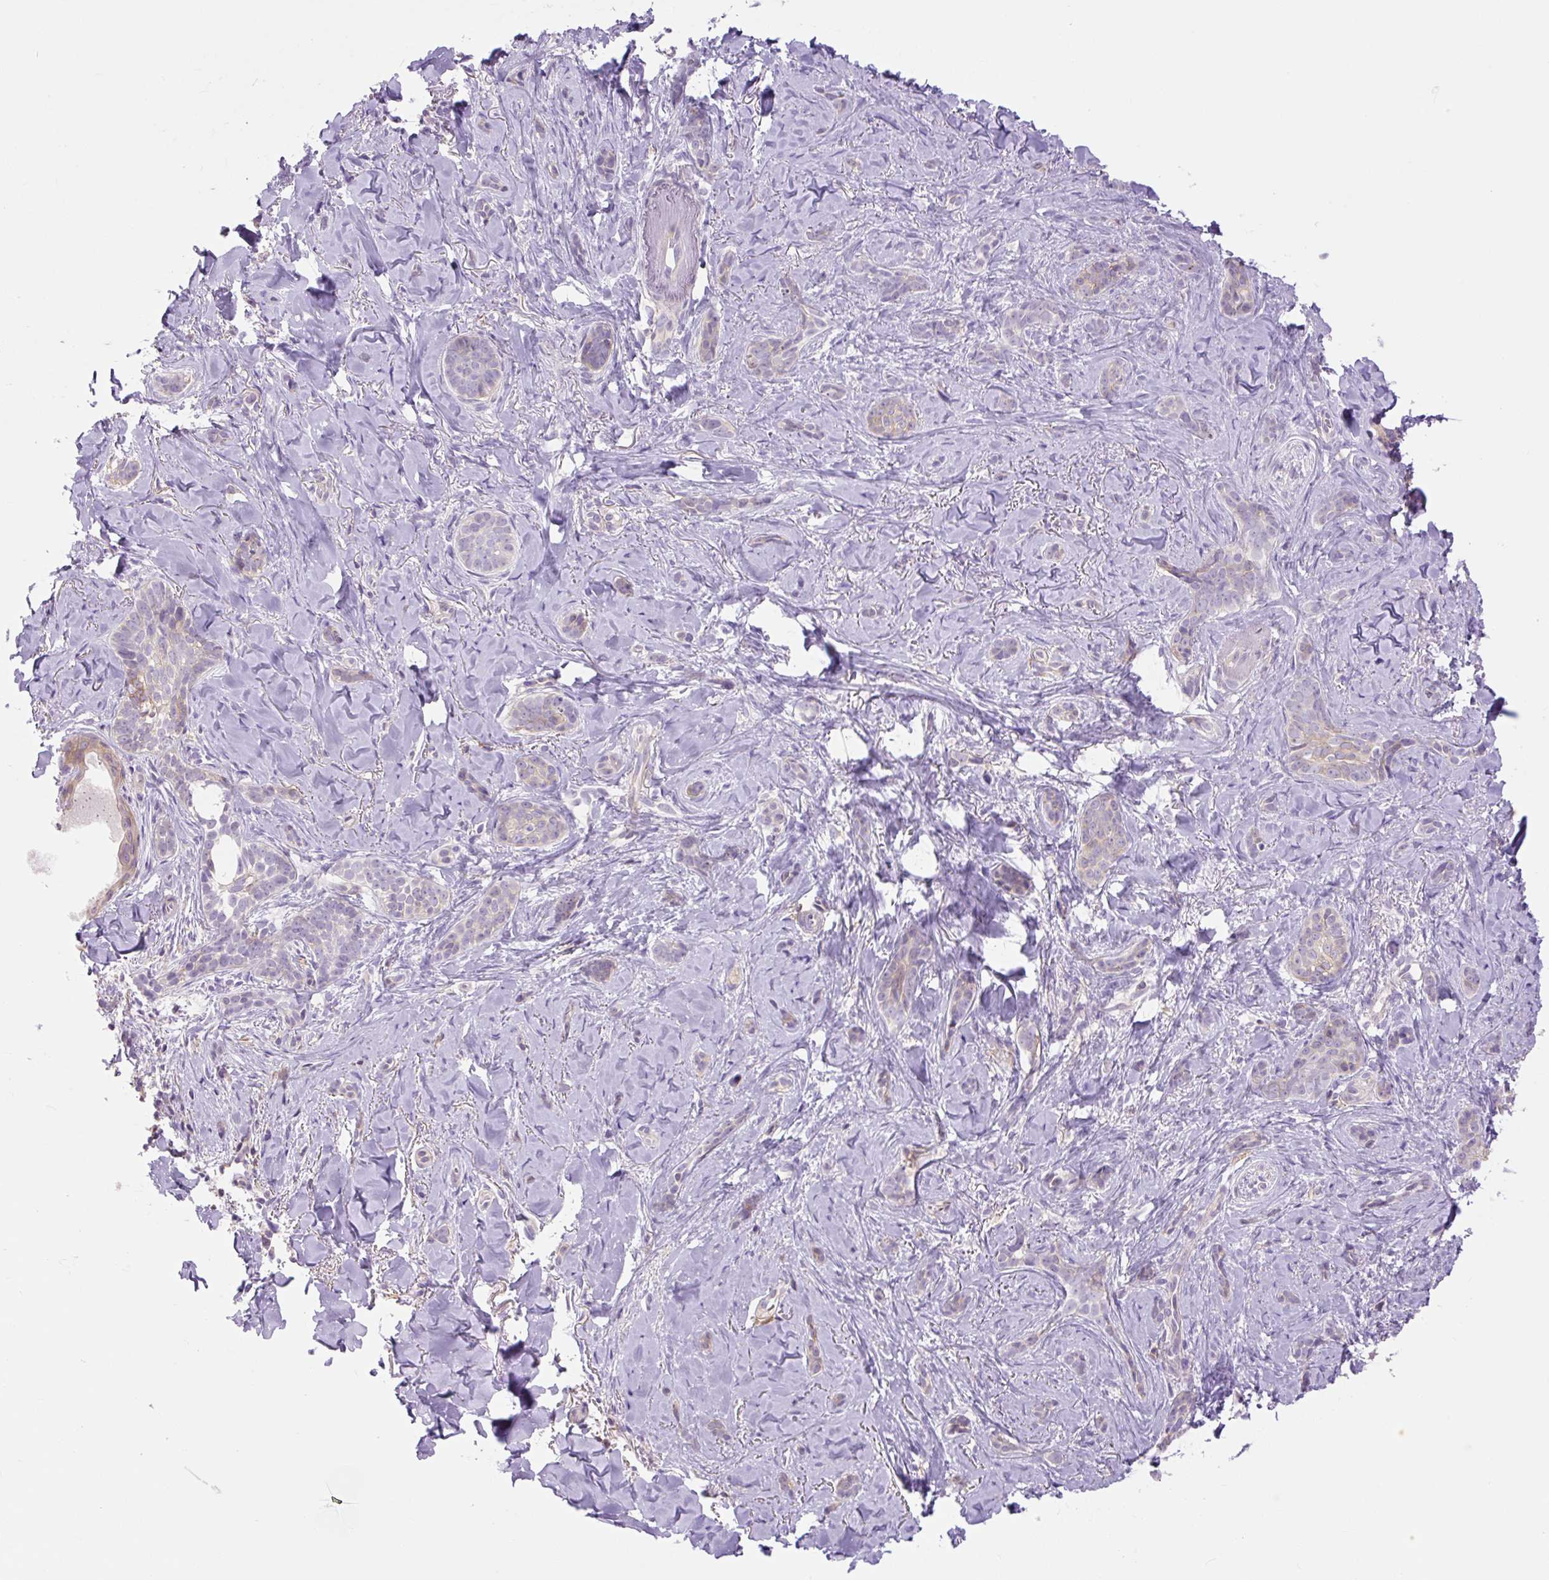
{"staining": {"intensity": "negative", "quantity": "none", "location": "none"}, "tissue": "skin cancer", "cell_type": "Tumor cells", "image_type": "cancer", "snomed": [{"axis": "morphology", "description": "Basal cell carcinoma"}, {"axis": "topography", "description": "Skin"}], "caption": "This is a photomicrograph of immunohistochemistry (IHC) staining of basal cell carcinoma (skin), which shows no positivity in tumor cells. (DAB (3,3'-diaminobenzidine) IHC visualized using brightfield microscopy, high magnification).", "gene": "GRID2", "patient": {"sex": "female", "age": 55}}